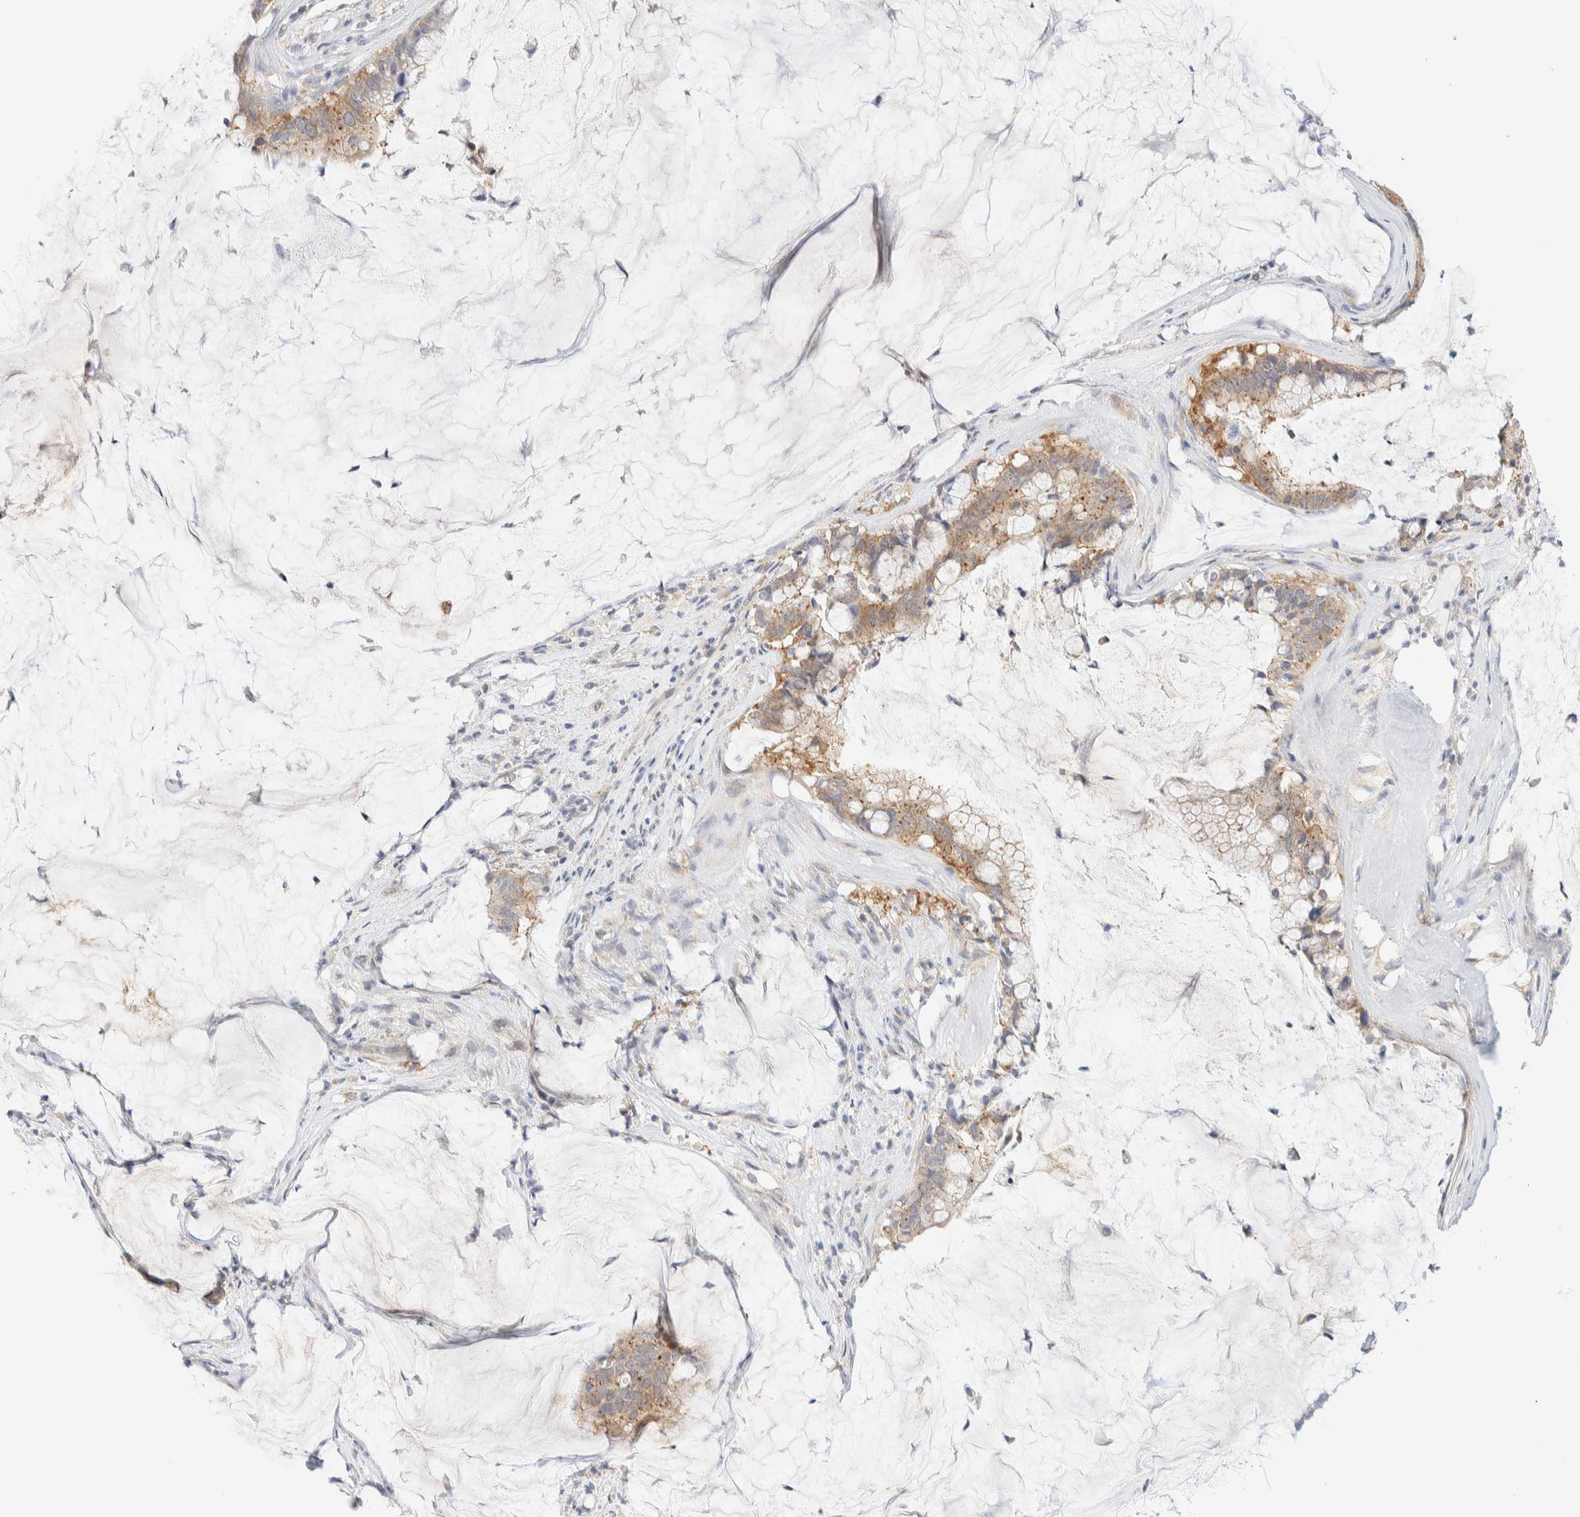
{"staining": {"intensity": "moderate", "quantity": ">75%", "location": "cytoplasmic/membranous"}, "tissue": "pancreatic cancer", "cell_type": "Tumor cells", "image_type": "cancer", "snomed": [{"axis": "morphology", "description": "Adenocarcinoma, NOS"}, {"axis": "topography", "description": "Pancreas"}], "caption": "Adenocarcinoma (pancreatic) stained with a protein marker displays moderate staining in tumor cells.", "gene": "TBC1D8B", "patient": {"sex": "male", "age": 41}}